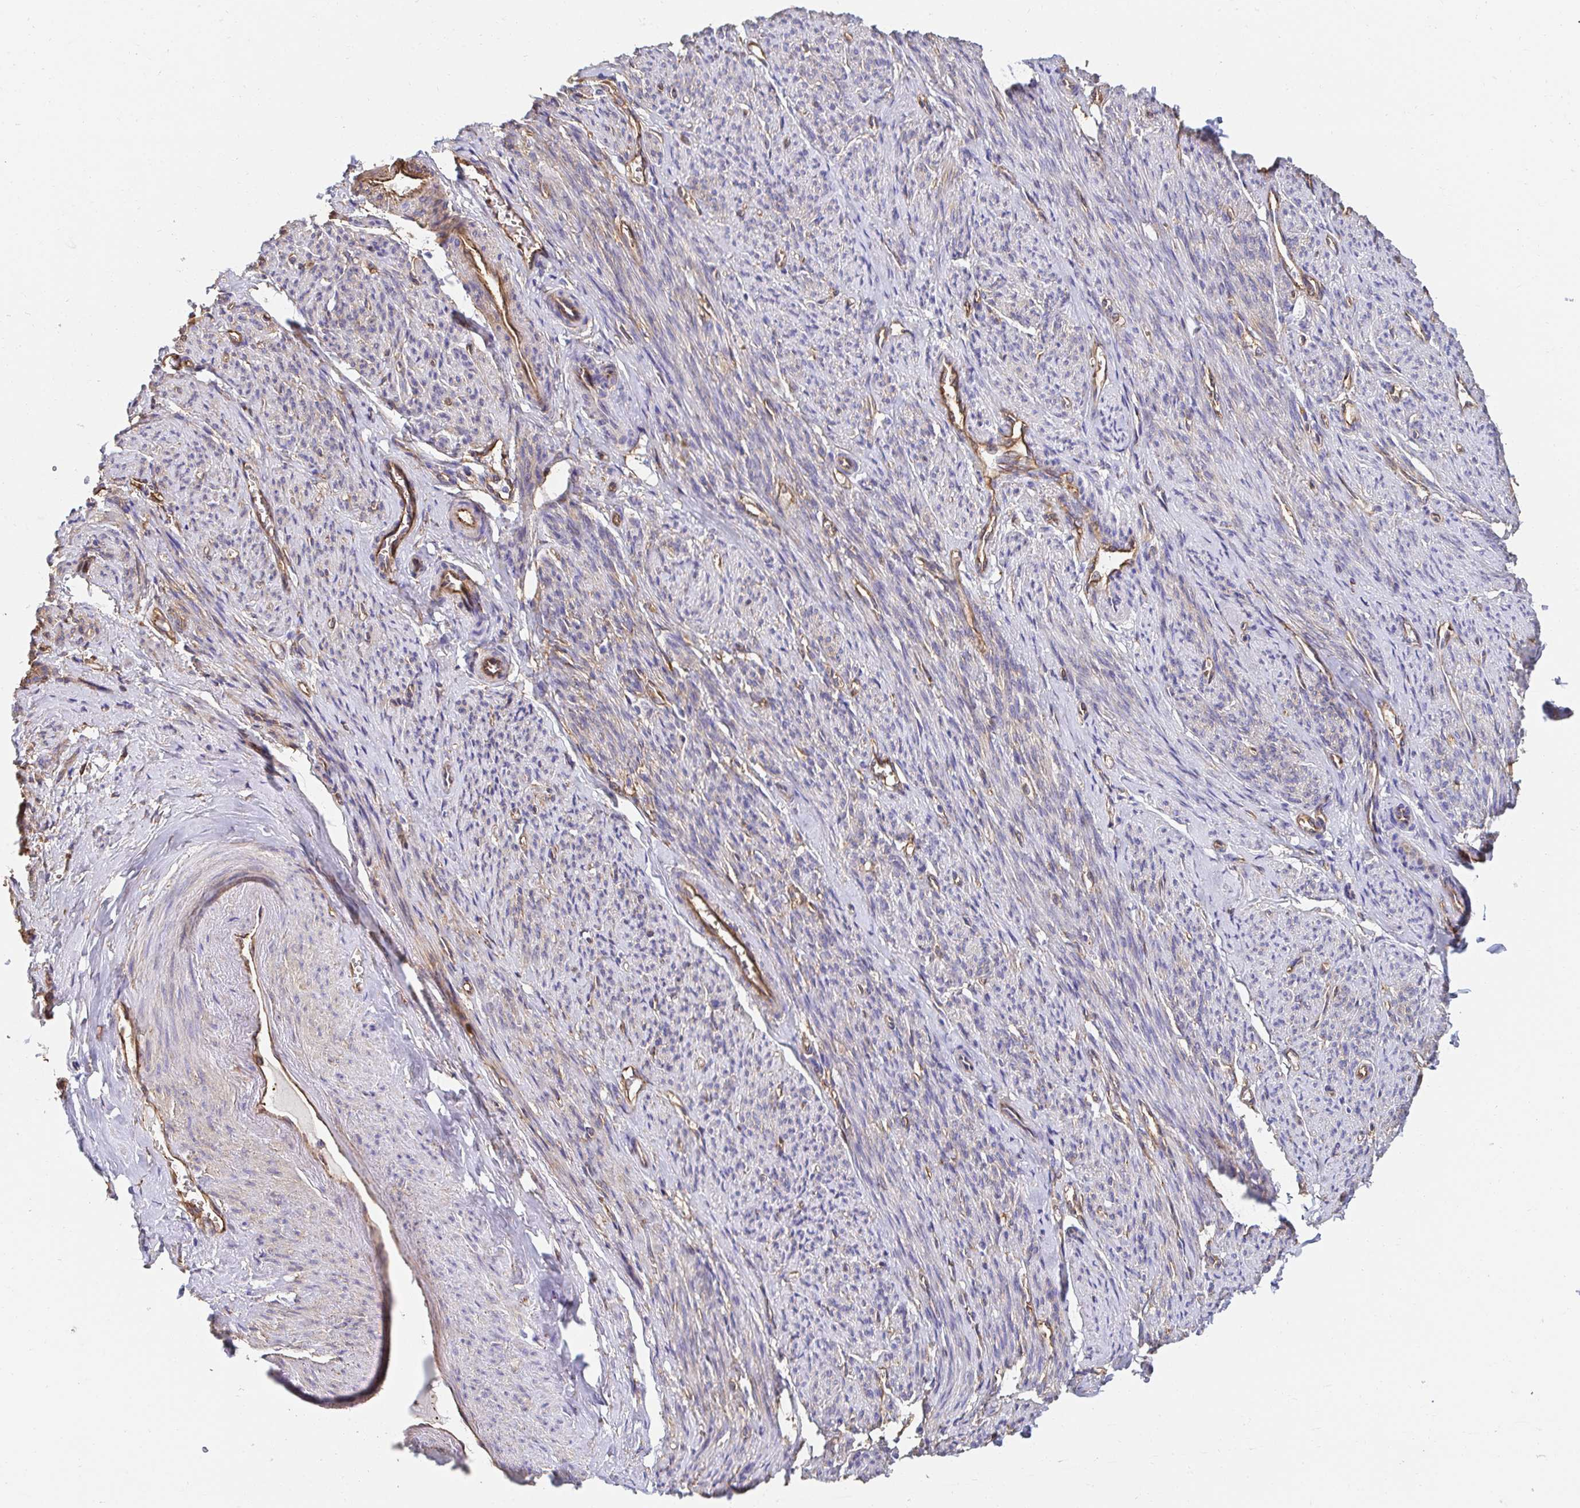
{"staining": {"intensity": "moderate", "quantity": "25%-75%", "location": "cytoplasmic/membranous"}, "tissue": "smooth muscle", "cell_type": "Smooth muscle cells", "image_type": "normal", "snomed": [{"axis": "morphology", "description": "Normal tissue, NOS"}, {"axis": "topography", "description": "Smooth muscle"}], "caption": "Immunohistochemical staining of benign smooth muscle shows moderate cytoplasmic/membranous protein expression in about 25%-75% of smooth muscle cells. The staining was performed using DAB (3,3'-diaminobenzidine), with brown indicating positive protein expression. Nuclei are stained blue with hematoxylin.", "gene": "CTTN", "patient": {"sex": "female", "age": 65}}